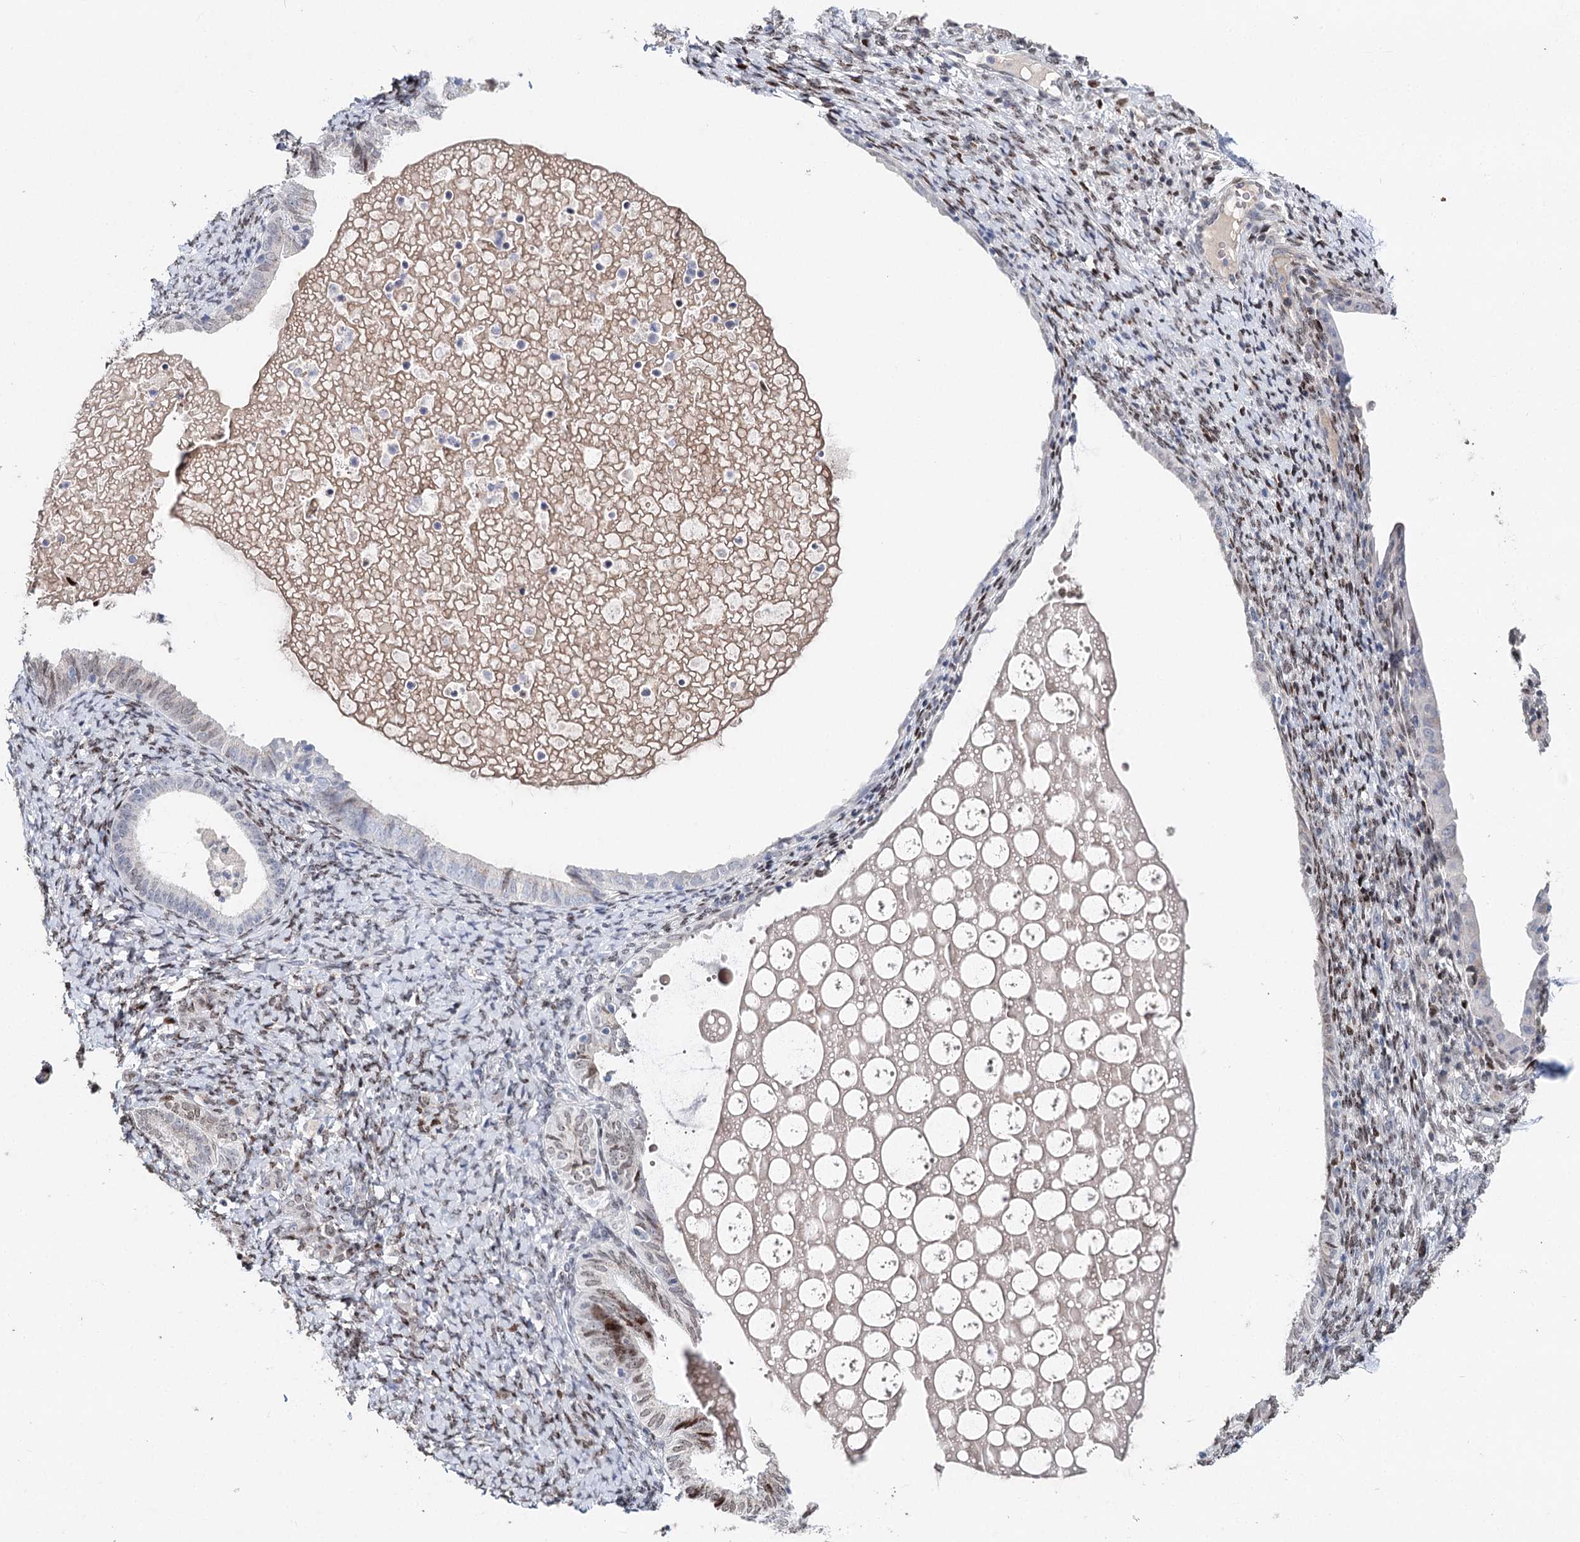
{"staining": {"intensity": "negative", "quantity": "none", "location": "none"}, "tissue": "endometrium", "cell_type": "Cells in endometrial stroma", "image_type": "normal", "snomed": [{"axis": "morphology", "description": "Normal tissue, NOS"}, {"axis": "topography", "description": "Endometrium"}], "caption": "IHC photomicrograph of benign human endometrium stained for a protein (brown), which exhibits no expression in cells in endometrial stroma. (IHC, brightfield microscopy, high magnification).", "gene": "FRMD4A", "patient": {"sex": "female", "age": 72}}